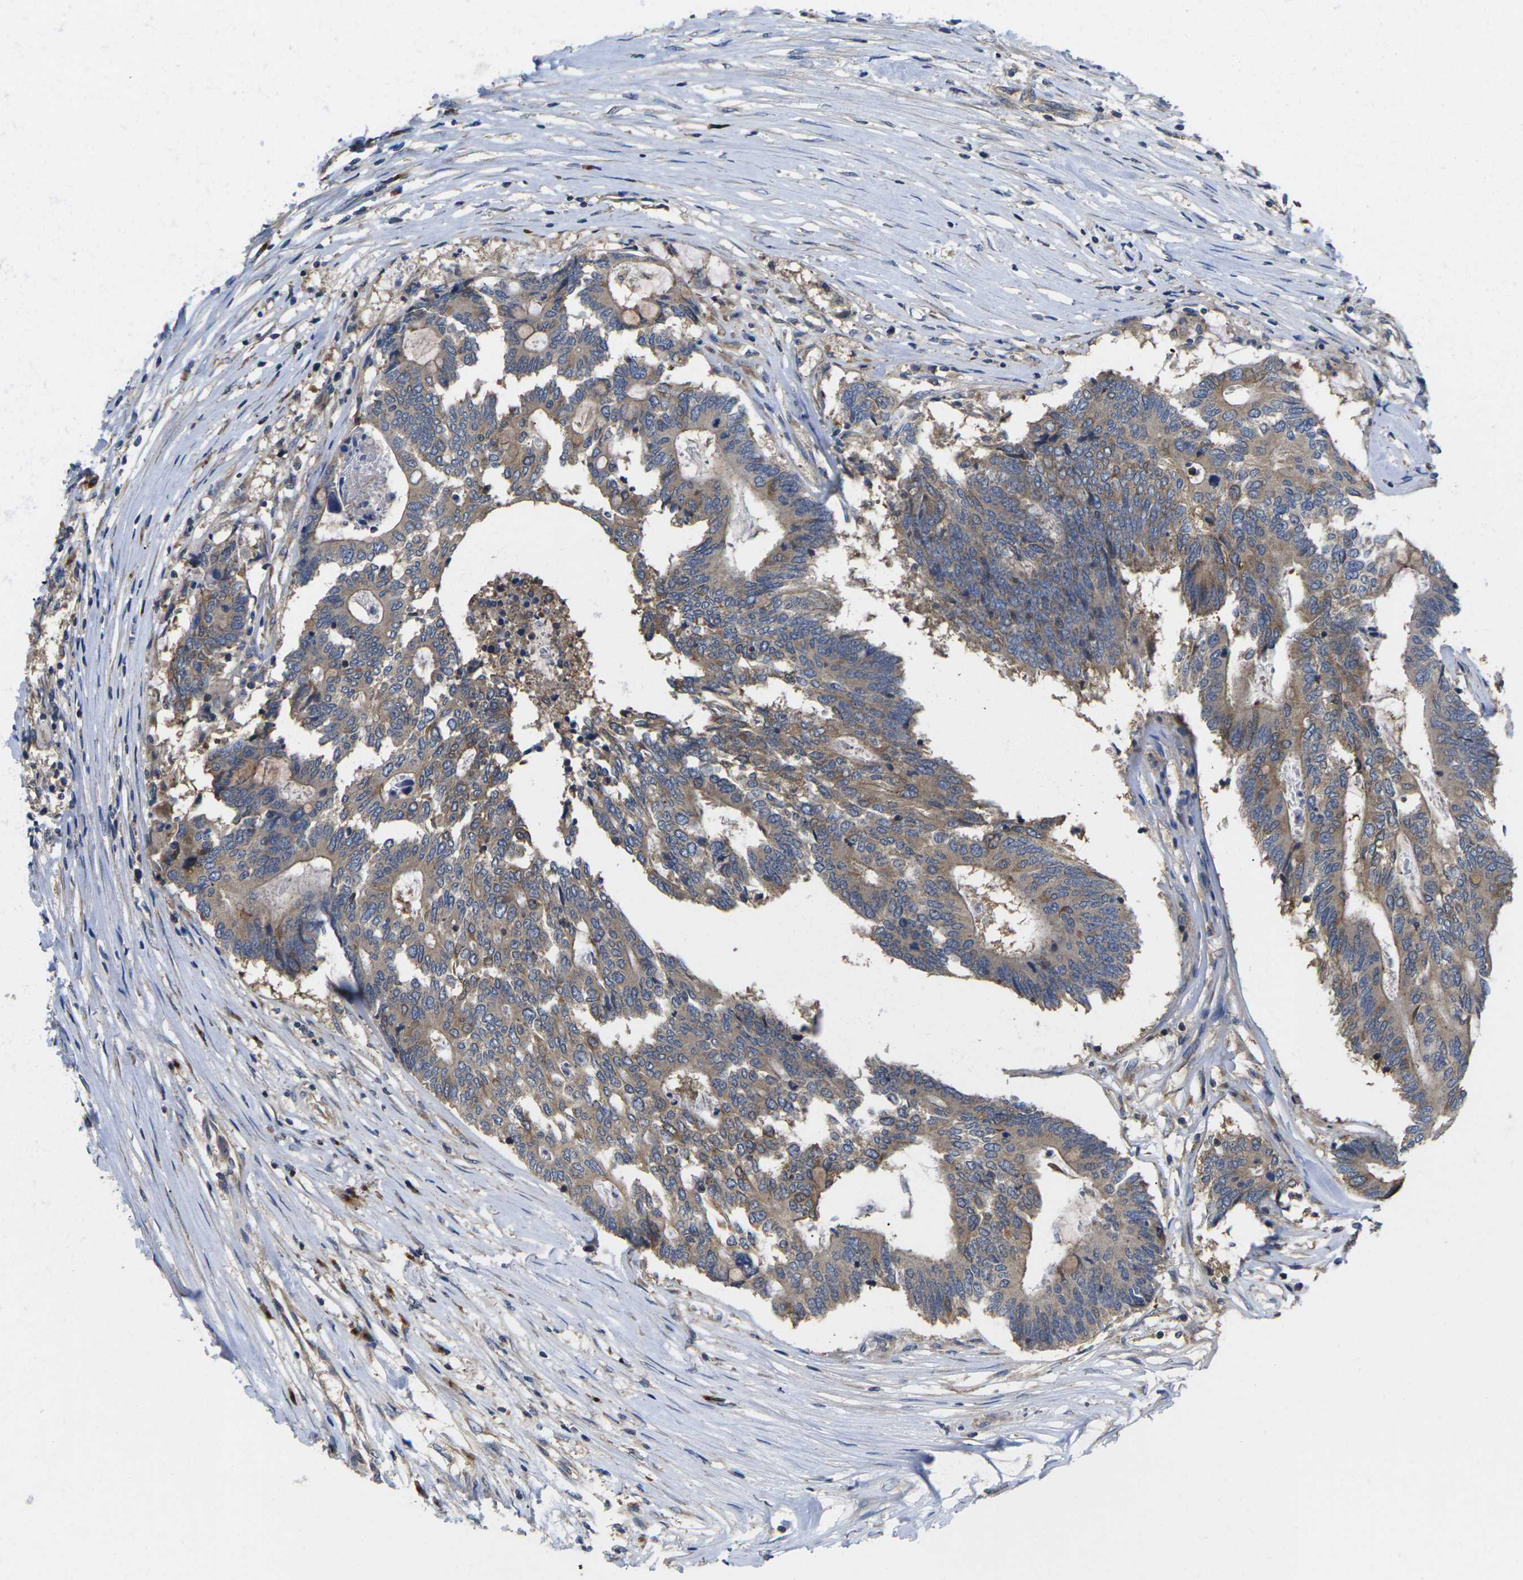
{"staining": {"intensity": "weak", "quantity": ">75%", "location": "cytoplasmic/membranous"}, "tissue": "colorectal cancer", "cell_type": "Tumor cells", "image_type": "cancer", "snomed": [{"axis": "morphology", "description": "Adenocarcinoma, NOS"}, {"axis": "topography", "description": "Rectum"}], "caption": "Immunohistochemical staining of human colorectal cancer (adenocarcinoma) displays weak cytoplasmic/membranous protein expression in approximately >75% of tumor cells.", "gene": "TMCC2", "patient": {"sex": "male", "age": 63}}